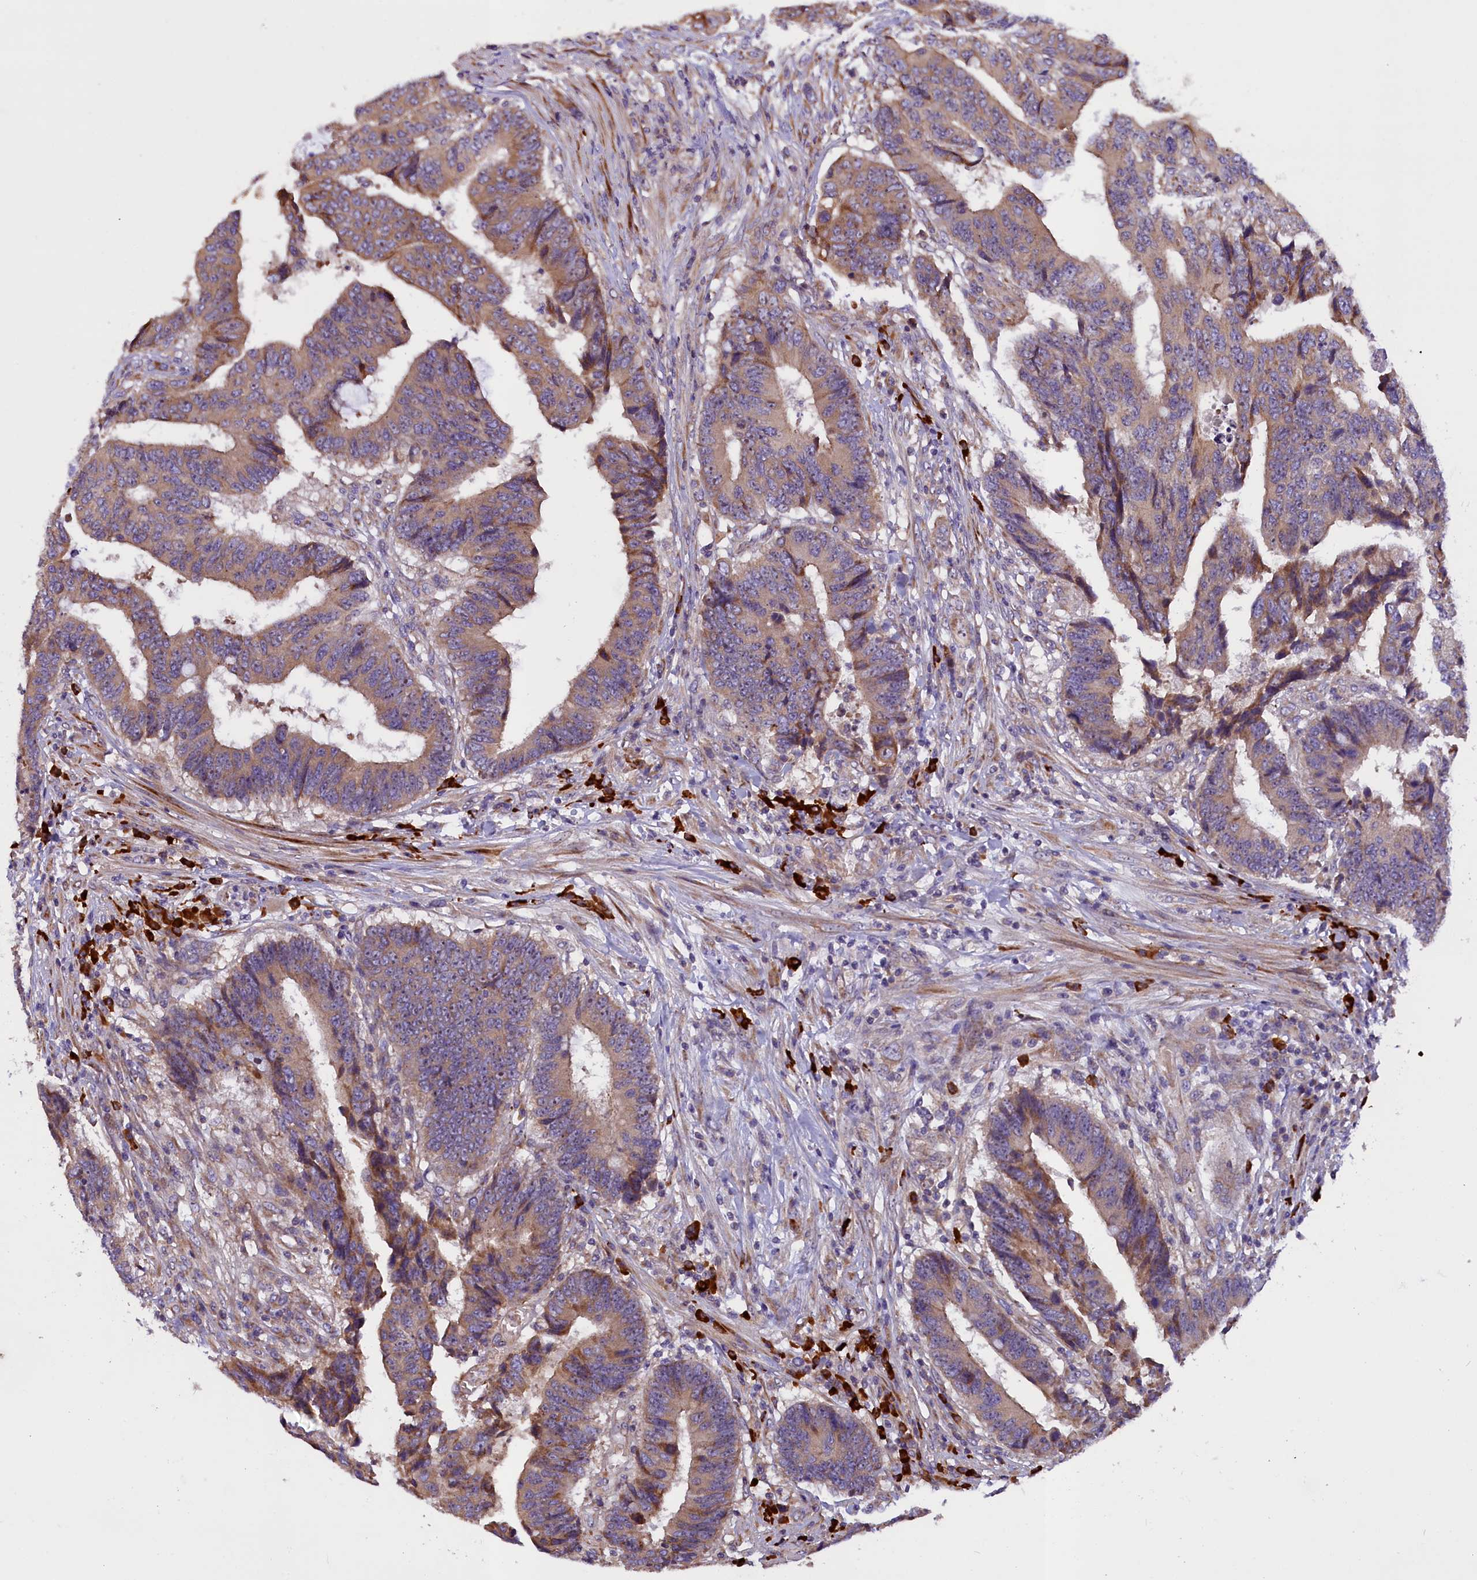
{"staining": {"intensity": "moderate", "quantity": ">75%", "location": "cytoplasmic/membranous"}, "tissue": "colorectal cancer", "cell_type": "Tumor cells", "image_type": "cancer", "snomed": [{"axis": "morphology", "description": "Adenocarcinoma, NOS"}, {"axis": "topography", "description": "Rectum"}], "caption": "Protein analysis of colorectal adenocarcinoma tissue exhibits moderate cytoplasmic/membranous expression in approximately >75% of tumor cells.", "gene": "FRY", "patient": {"sex": "male", "age": 84}}